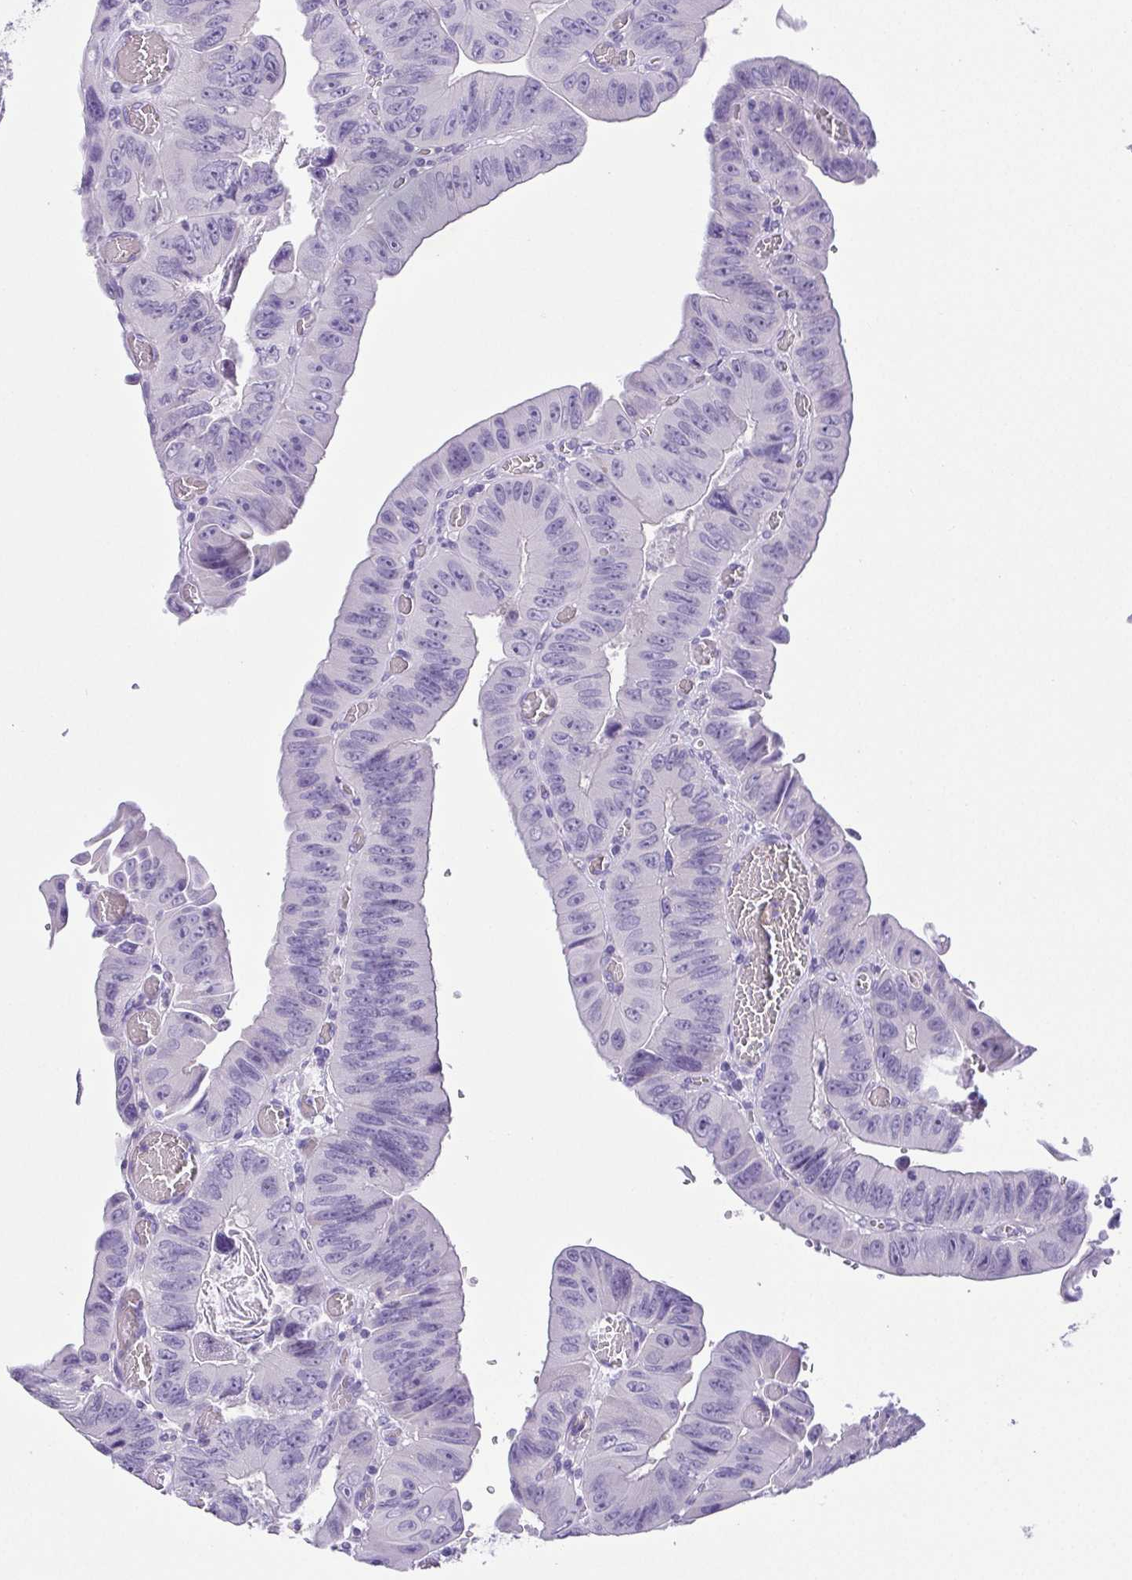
{"staining": {"intensity": "negative", "quantity": "none", "location": "none"}, "tissue": "colorectal cancer", "cell_type": "Tumor cells", "image_type": "cancer", "snomed": [{"axis": "morphology", "description": "Adenocarcinoma, NOS"}, {"axis": "topography", "description": "Colon"}], "caption": "An IHC photomicrograph of colorectal cancer (adenocarcinoma) is shown. There is no staining in tumor cells of colorectal cancer (adenocarcinoma).", "gene": "HAPLN2", "patient": {"sex": "female", "age": 84}}